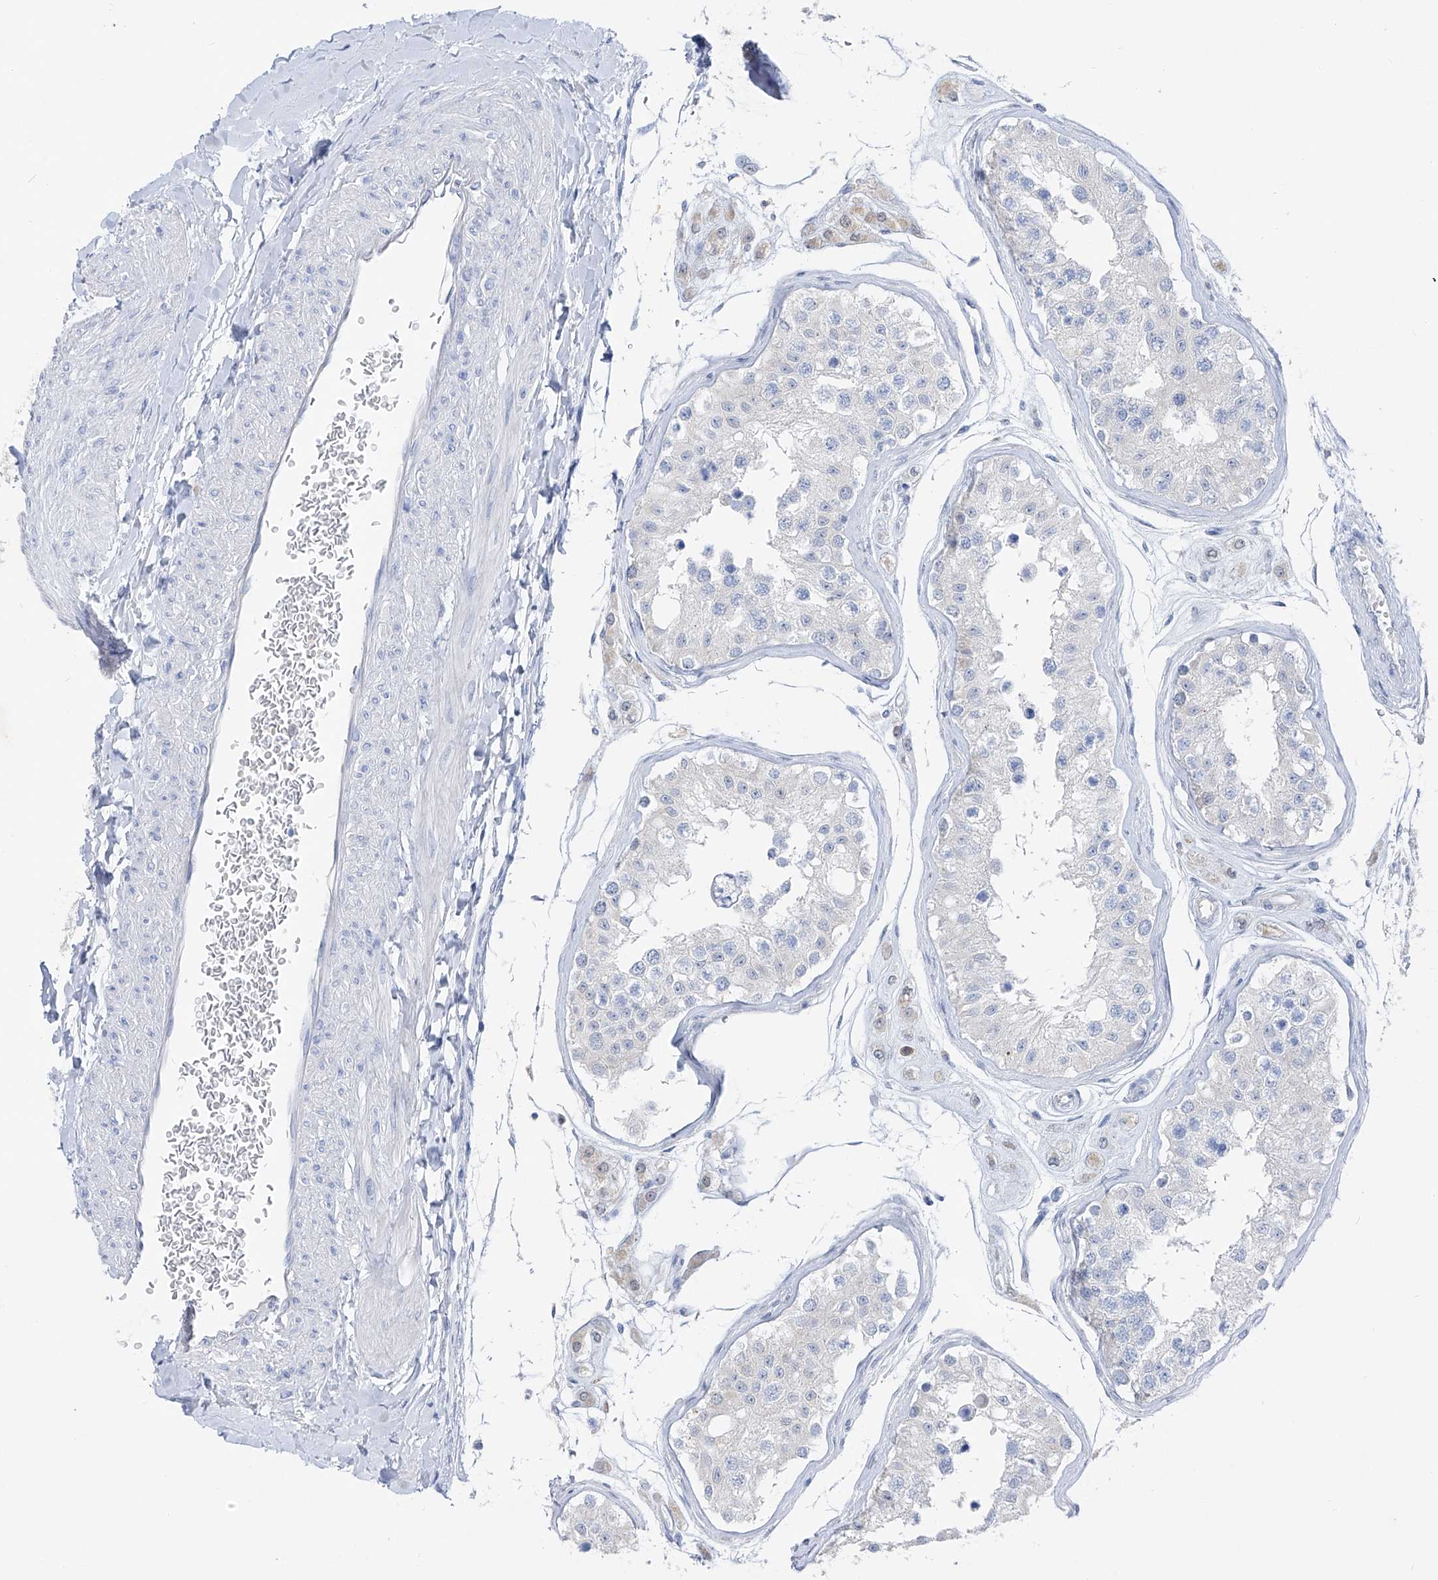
{"staining": {"intensity": "negative", "quantity": "none", "location": "none"}, "tissue": "testis", "cell_type": "Cells in seminiferous ducts", "image_type": "normal", "snomed": [{"axis": "morphology", "description": "Normal tissue, NOS"}, {"axis": "morphology", "description": "Adenocarcinoma, metastatic, NOS"}, {"axis": "topography", "description": "Testis"}], "caption": "Micrograph shows no significant protein positivity in cells in seminiferous ducts of benign testis.", "gene": "UFL1", "patient": {"sex": "male", "age": 26}}